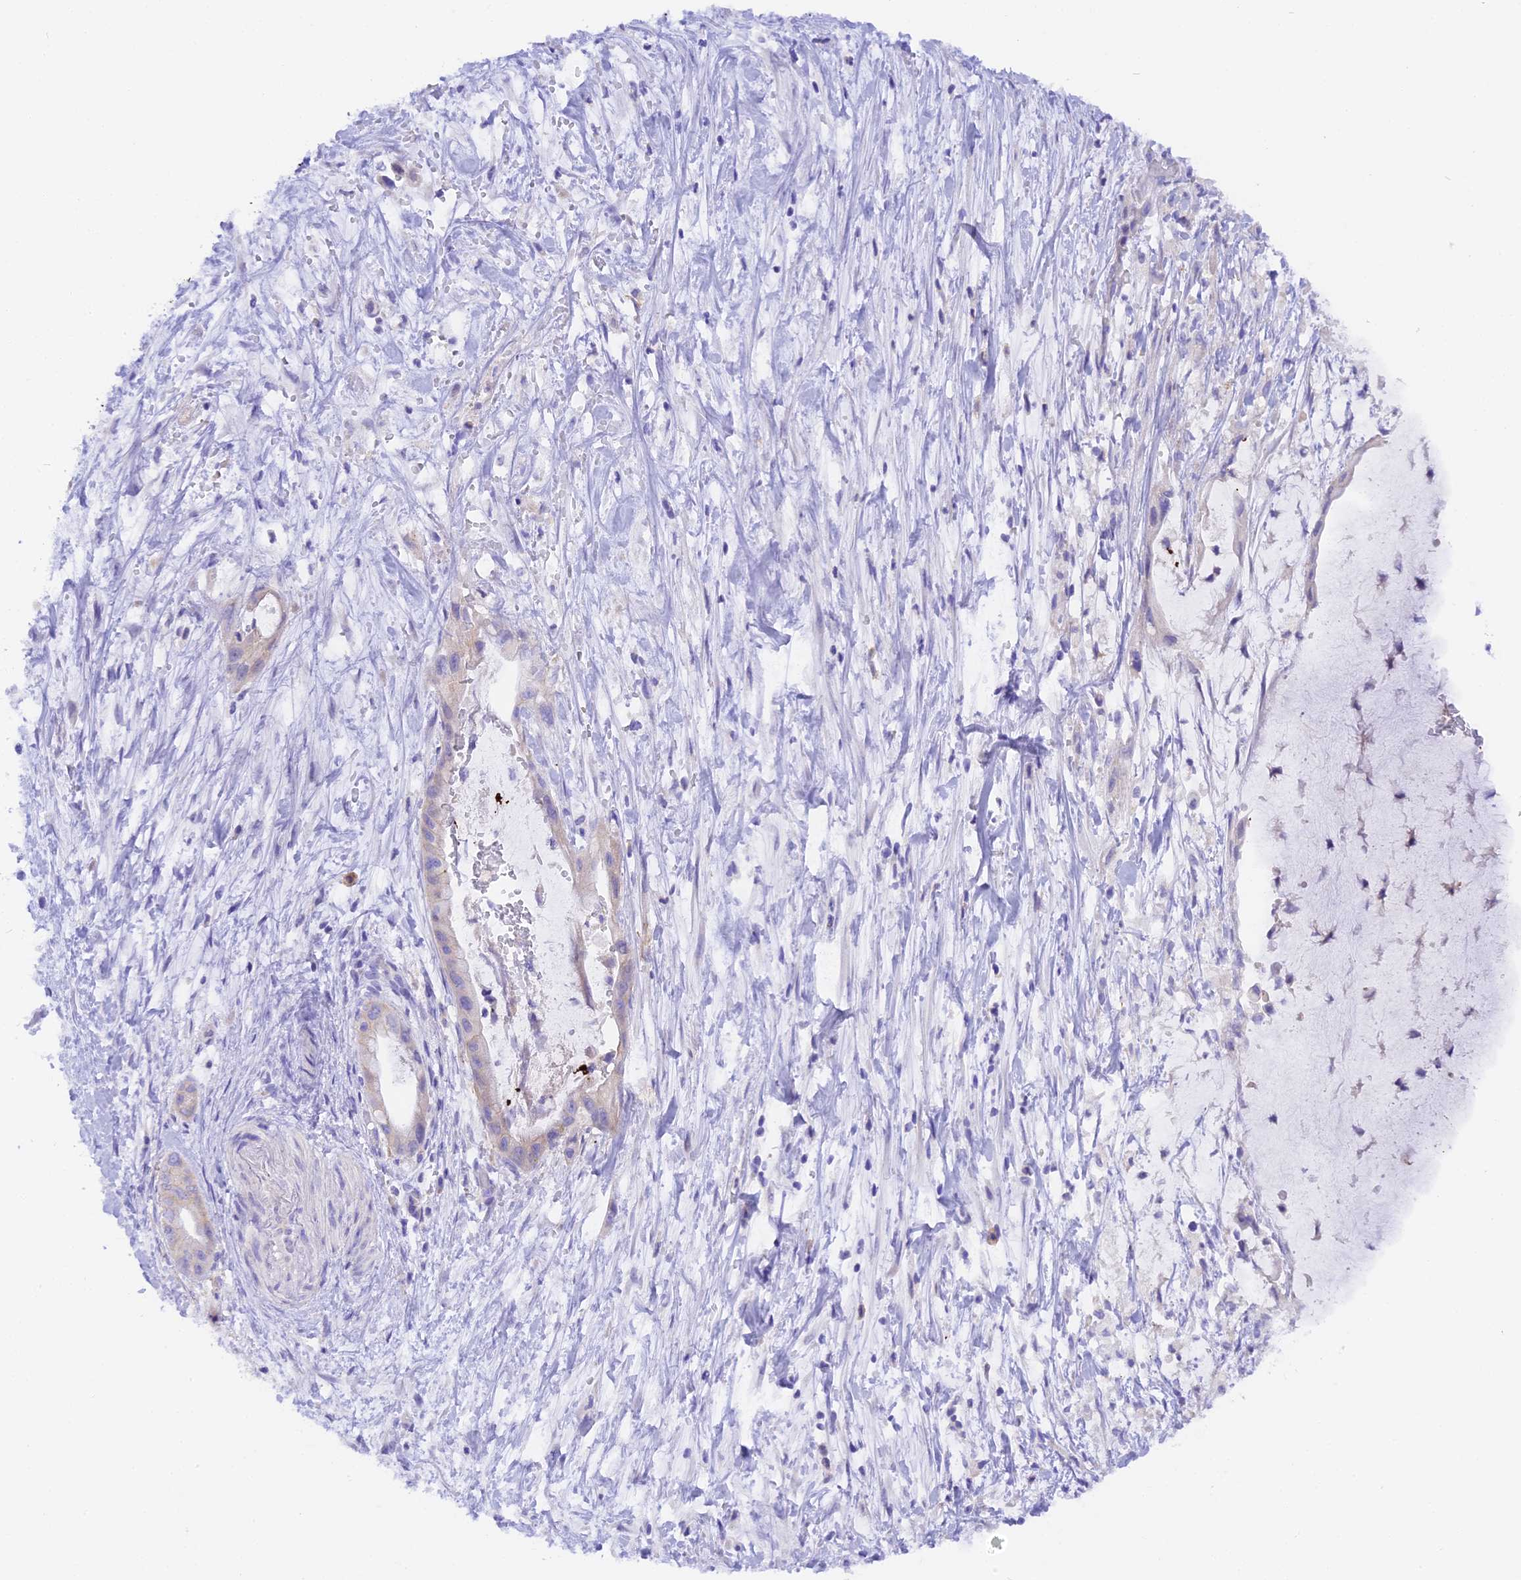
{"staining": {"intensity": "weak", "quantity": "<25%", "location": "cytoplasmic/membranous"}, "tissue": "pancreatic cancer", "cell_type": "Tumor cells", "image_type": "cancer", "snomed": [{"axis": "morphology", "description": "Adenocarcinoma, NOS"}, {"axis": "topography", "description": "Pancreas"}], "caption": "Tumor cells are negative for brown protein staining in pancreatic cancer (adenocarcinoma).", "gene": "COL6A5", "patient": {"sex": "male", "age": 48}}